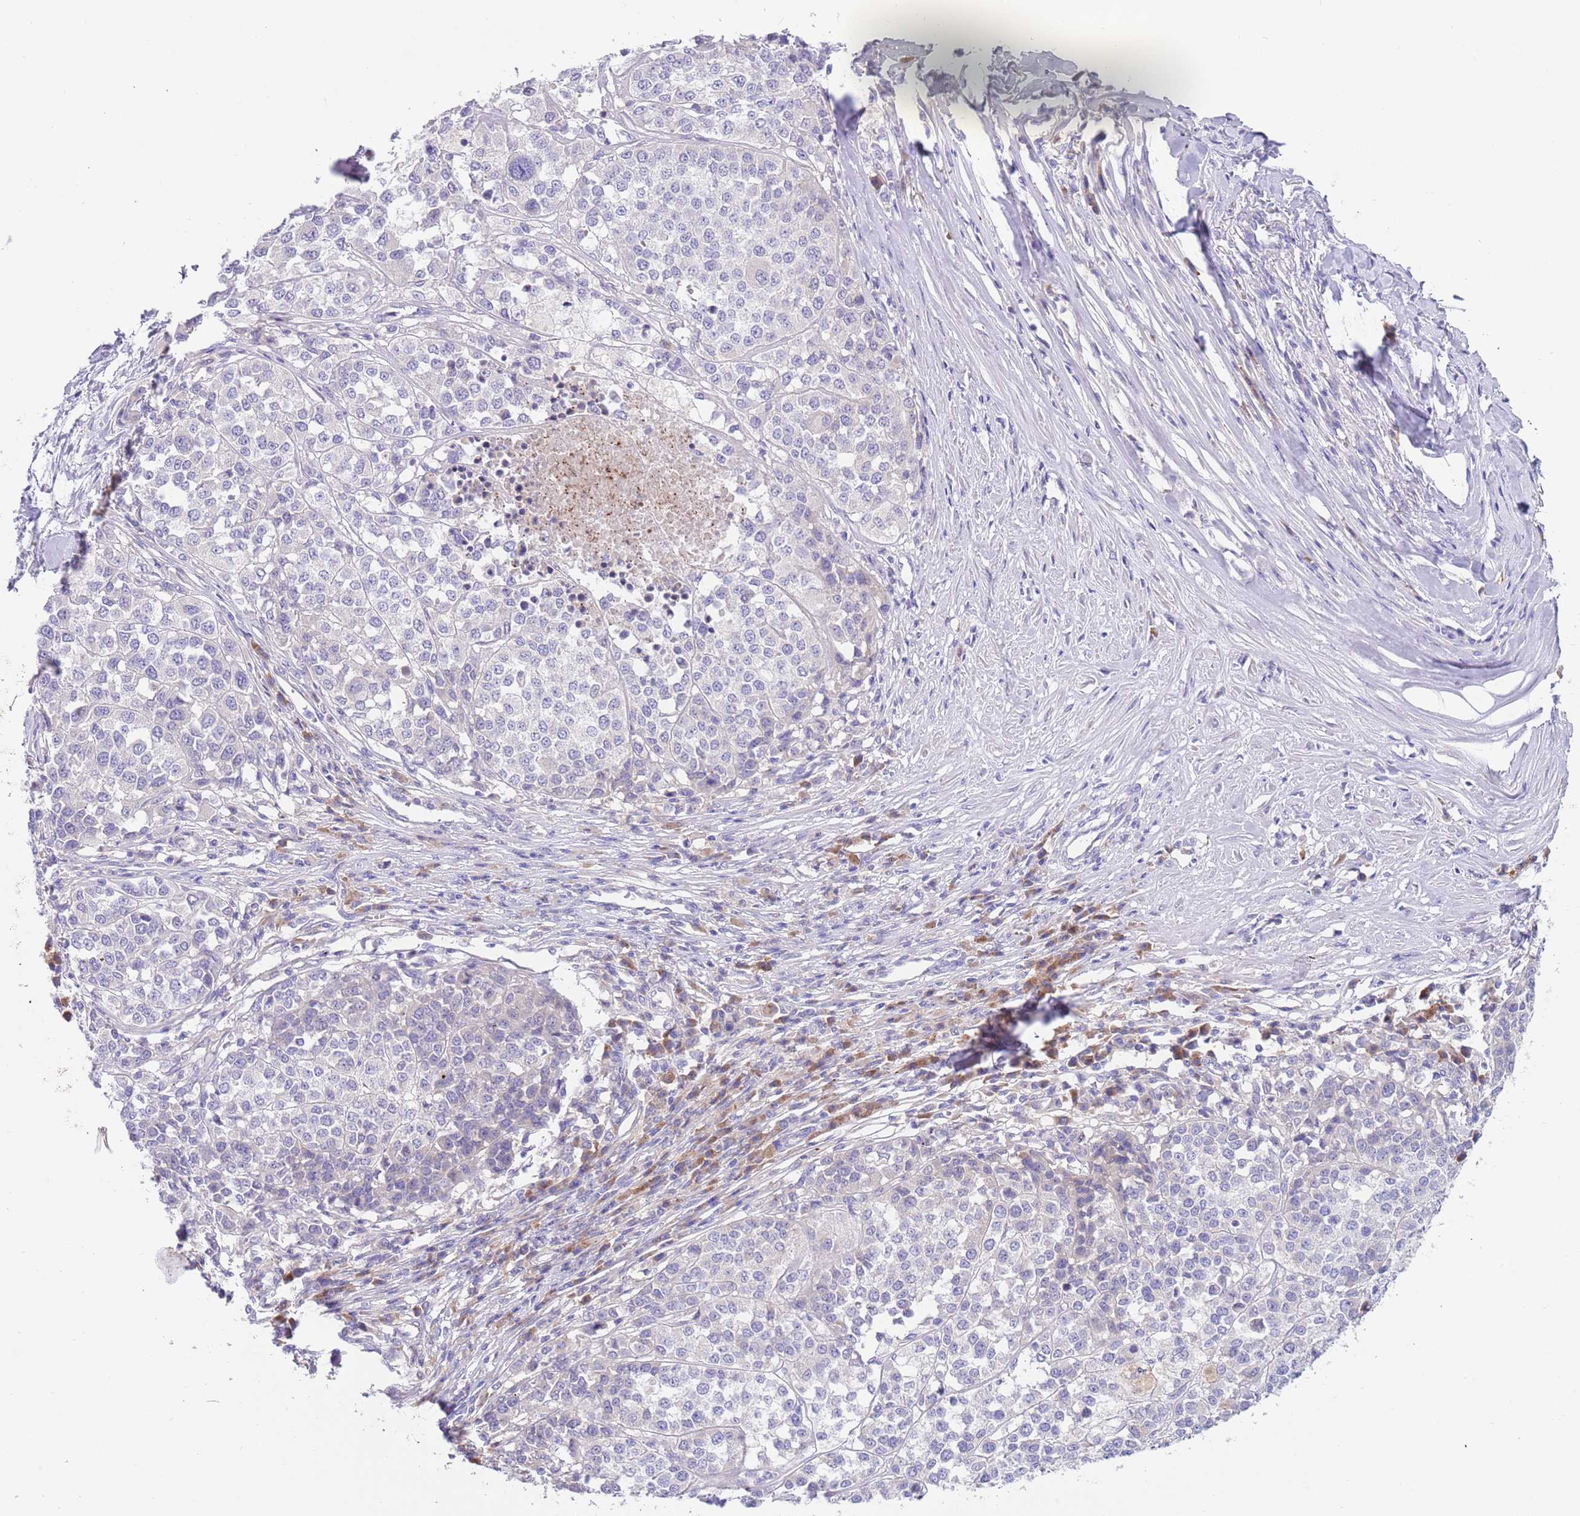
{"staining": {"intensity": "negative", "quantity": "none", "location": "none"}, "tissue": "melanoma", "cell_type": "Tumor cells", "image_type": "cancer", "snomed": [{"axis": "morphology", "description": "Malignant melanoma, Metastatic site"}, {"axis": "topography", "description": "Lymph node"}], "caption": "This micrograph is of malignant melanoma (metastatic site) stained with immunohistochemistry (IHC) to label a protein in brown with the nuclei are counter-stained blue. There is no expression in tumor cells.", "gene": "TYW1", "patient": {"sex": "male", "age": 44}}